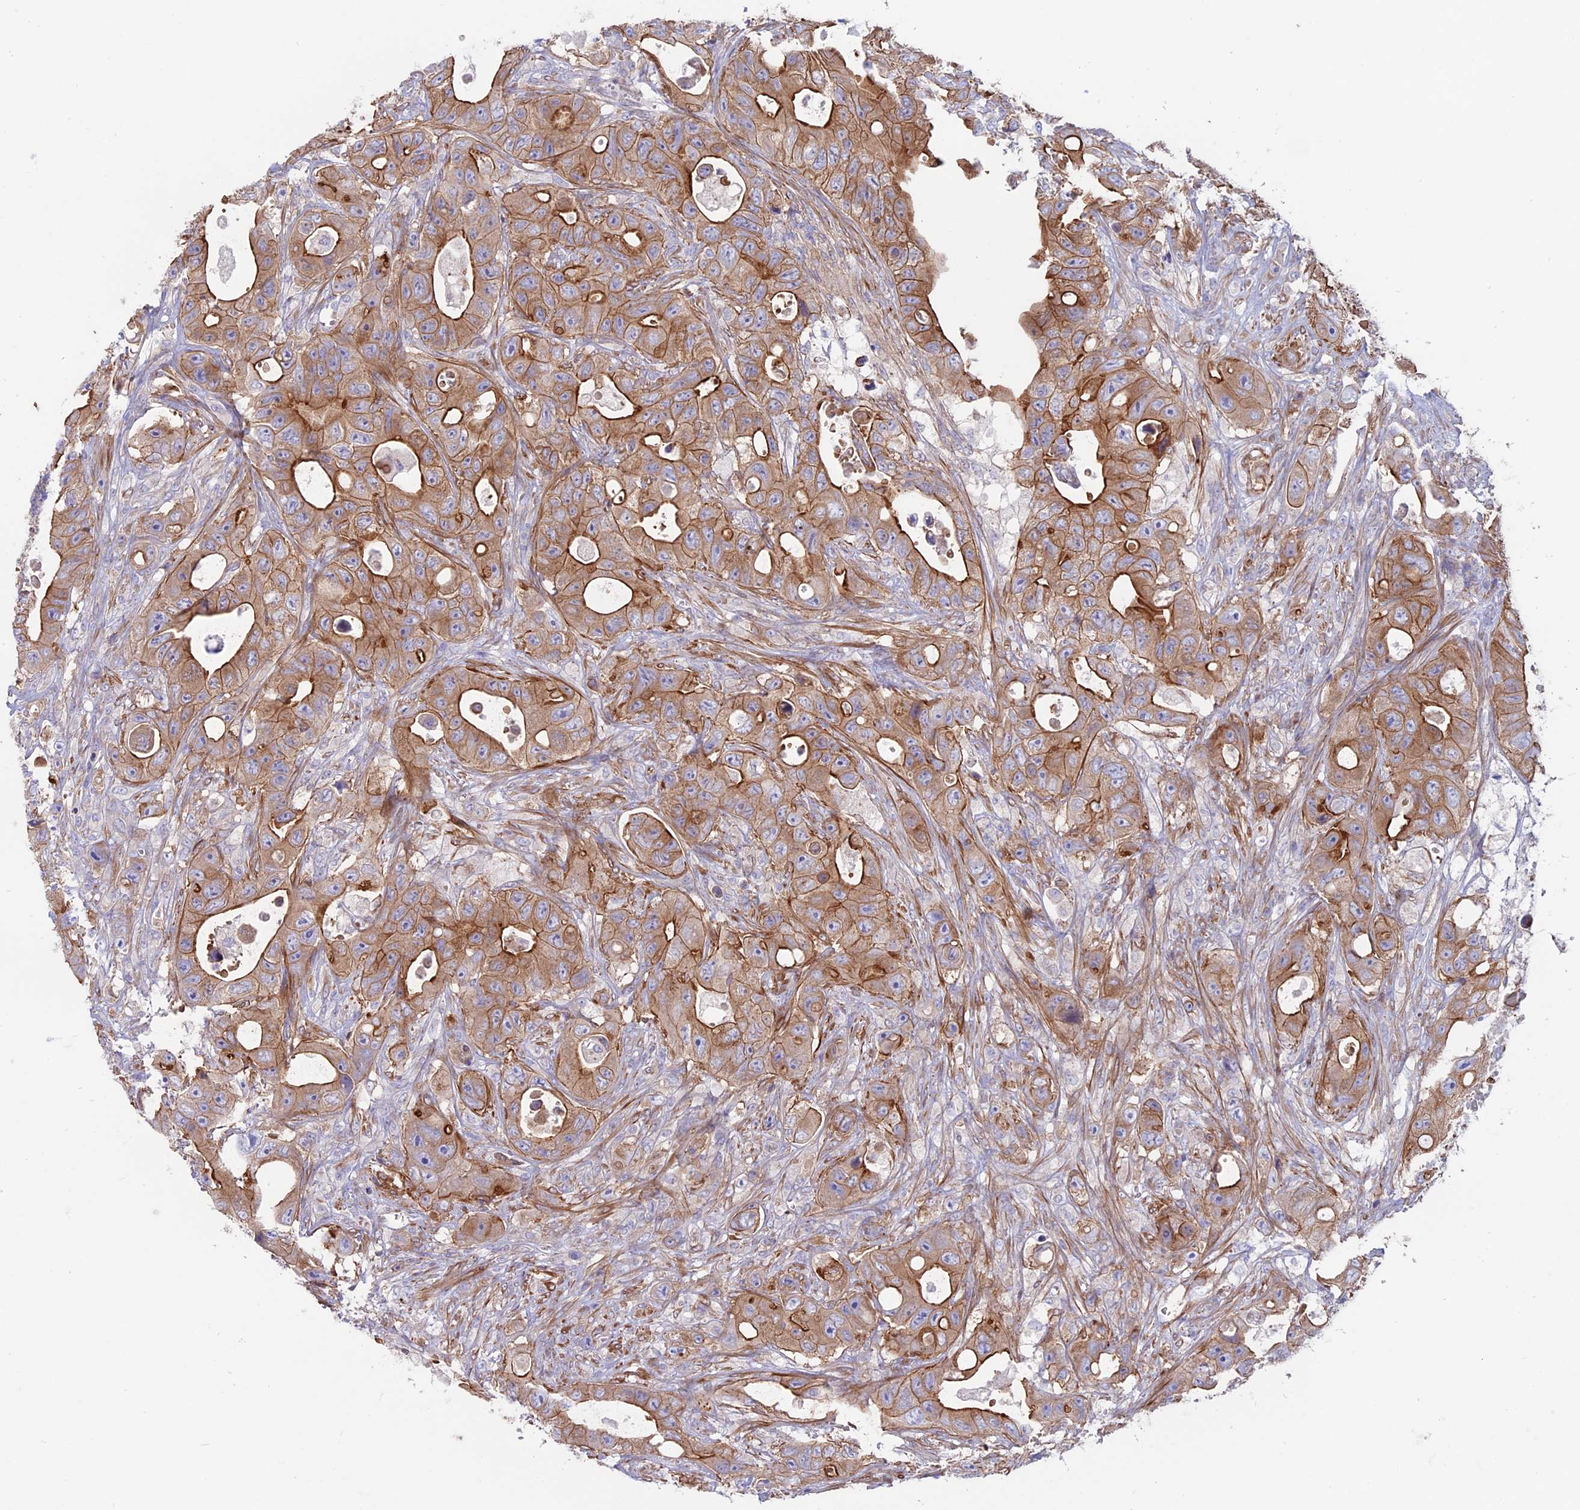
{"staining": {"intensity": "strong", "quantity": ">75%", "location": "cytoplasmic/membranous"}, "tissue": "colorectal cancer", "cell_type": "Tumor cells", "image_type": "cancer", "snomed": [{"axis": "morphology", "description": "Adenocarcinoma, NOS"}, {"axis": "topography", "description": "Colon"}], "caption": "Tumor cells exhibit strong cytoplasmic/membranous positivity in about >75% of cells in adenocarcinoma (colorectal).", "gene": "MYO5B", "patient": {"sex": "female", "age": 46}}